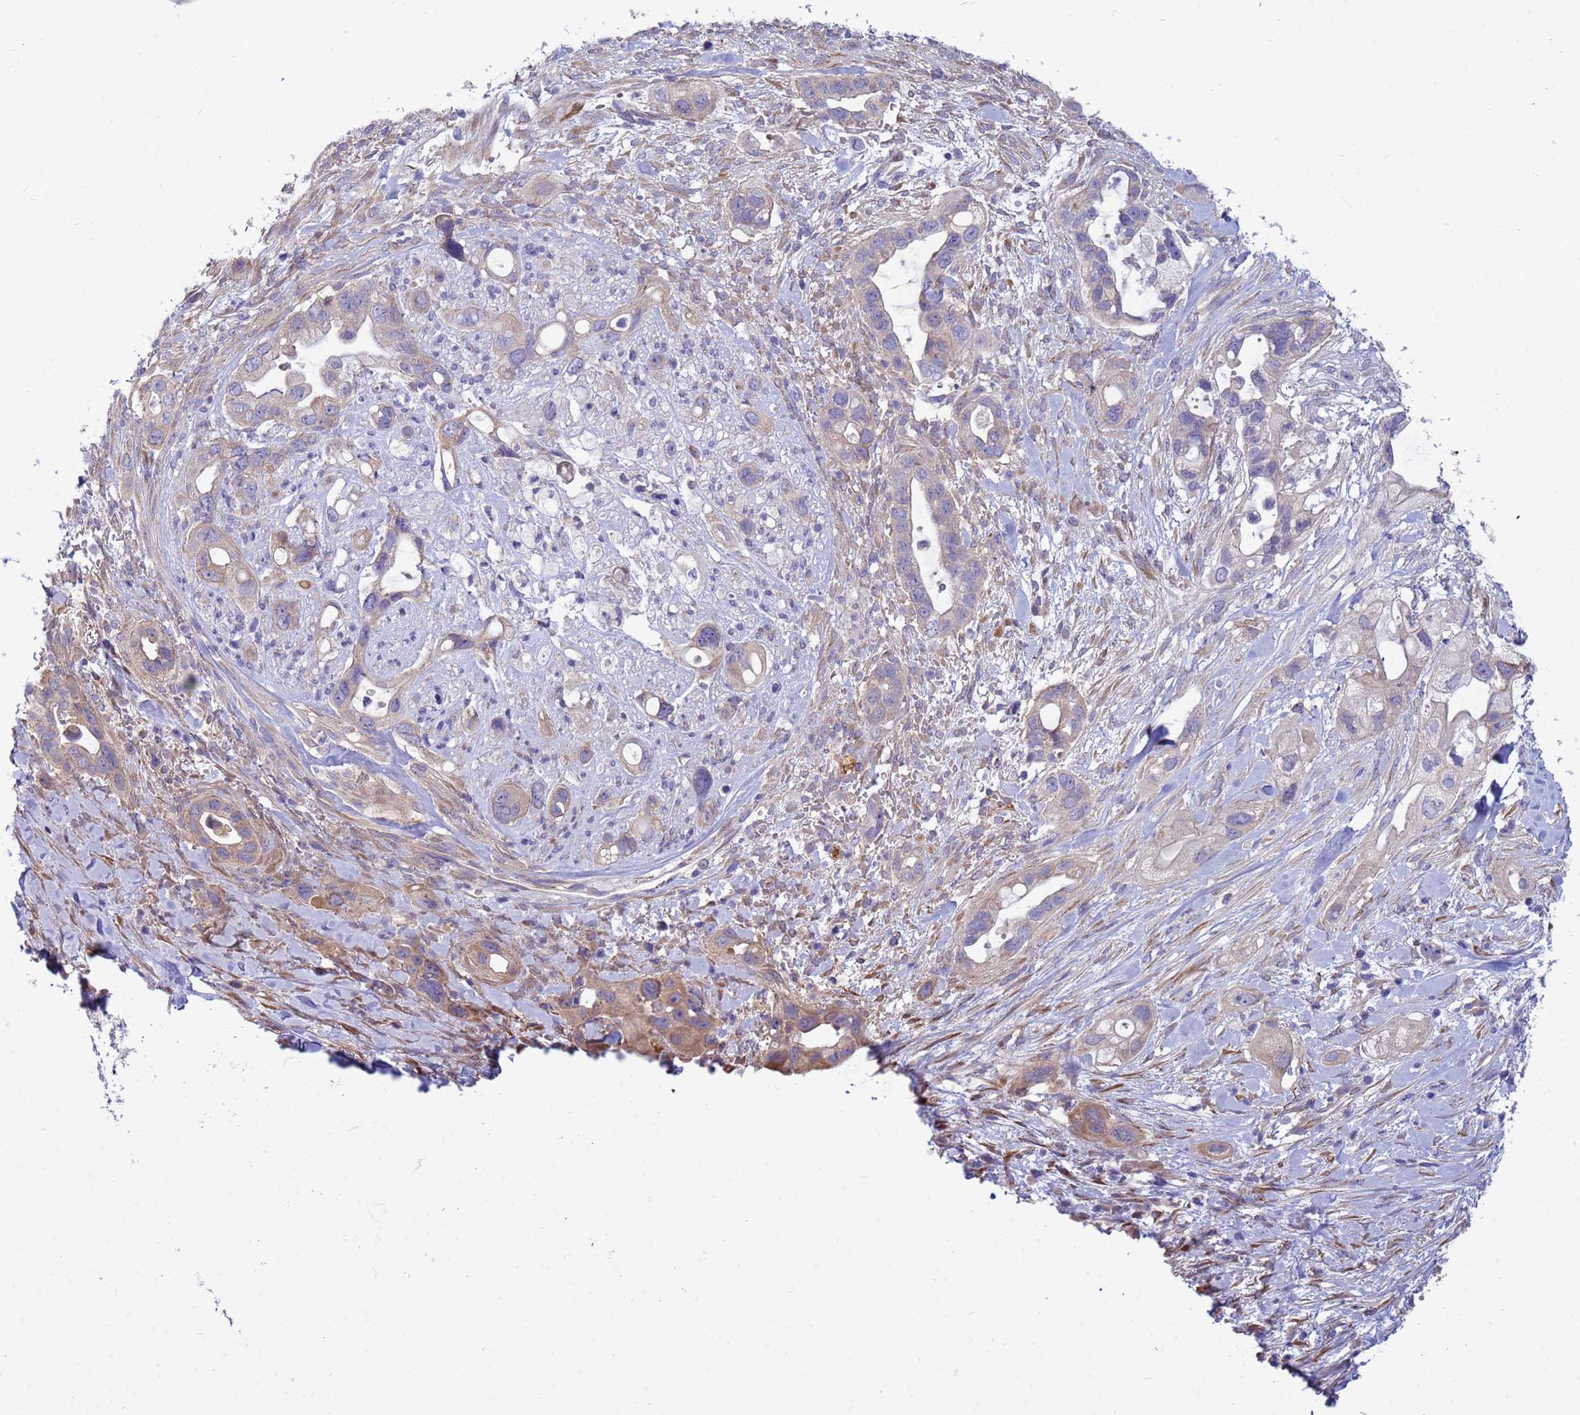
{"staining": {"intensity": "weak", "quantity": "25%-75%", "location": "cytoplasmic/membranous"}, "tissue": "pancreatic cancer", "cell_type": "Tumor cells", "image_type": "cancer", "snomed": [{"axis": "morphology", "description": "Adenocarcinoma, NOS"}, {"axis": "topography", "description": "Pancreas"}], "caption": "High-magnification brightfield microscopy of adenocarcinoma (pancreatic) stained with DAB (brown) and counterstained with hematoxylin (blue). tumor cells exhibit weak cytoplasmic/membranous positivity is seen in about25%-75% of cells. Immunohistochemistry (ihc) stains the protein of interest in brown and the nuclei are stained blue.", "gene": "TRPC6", "patient": {"sex": "male", "age": 44}}